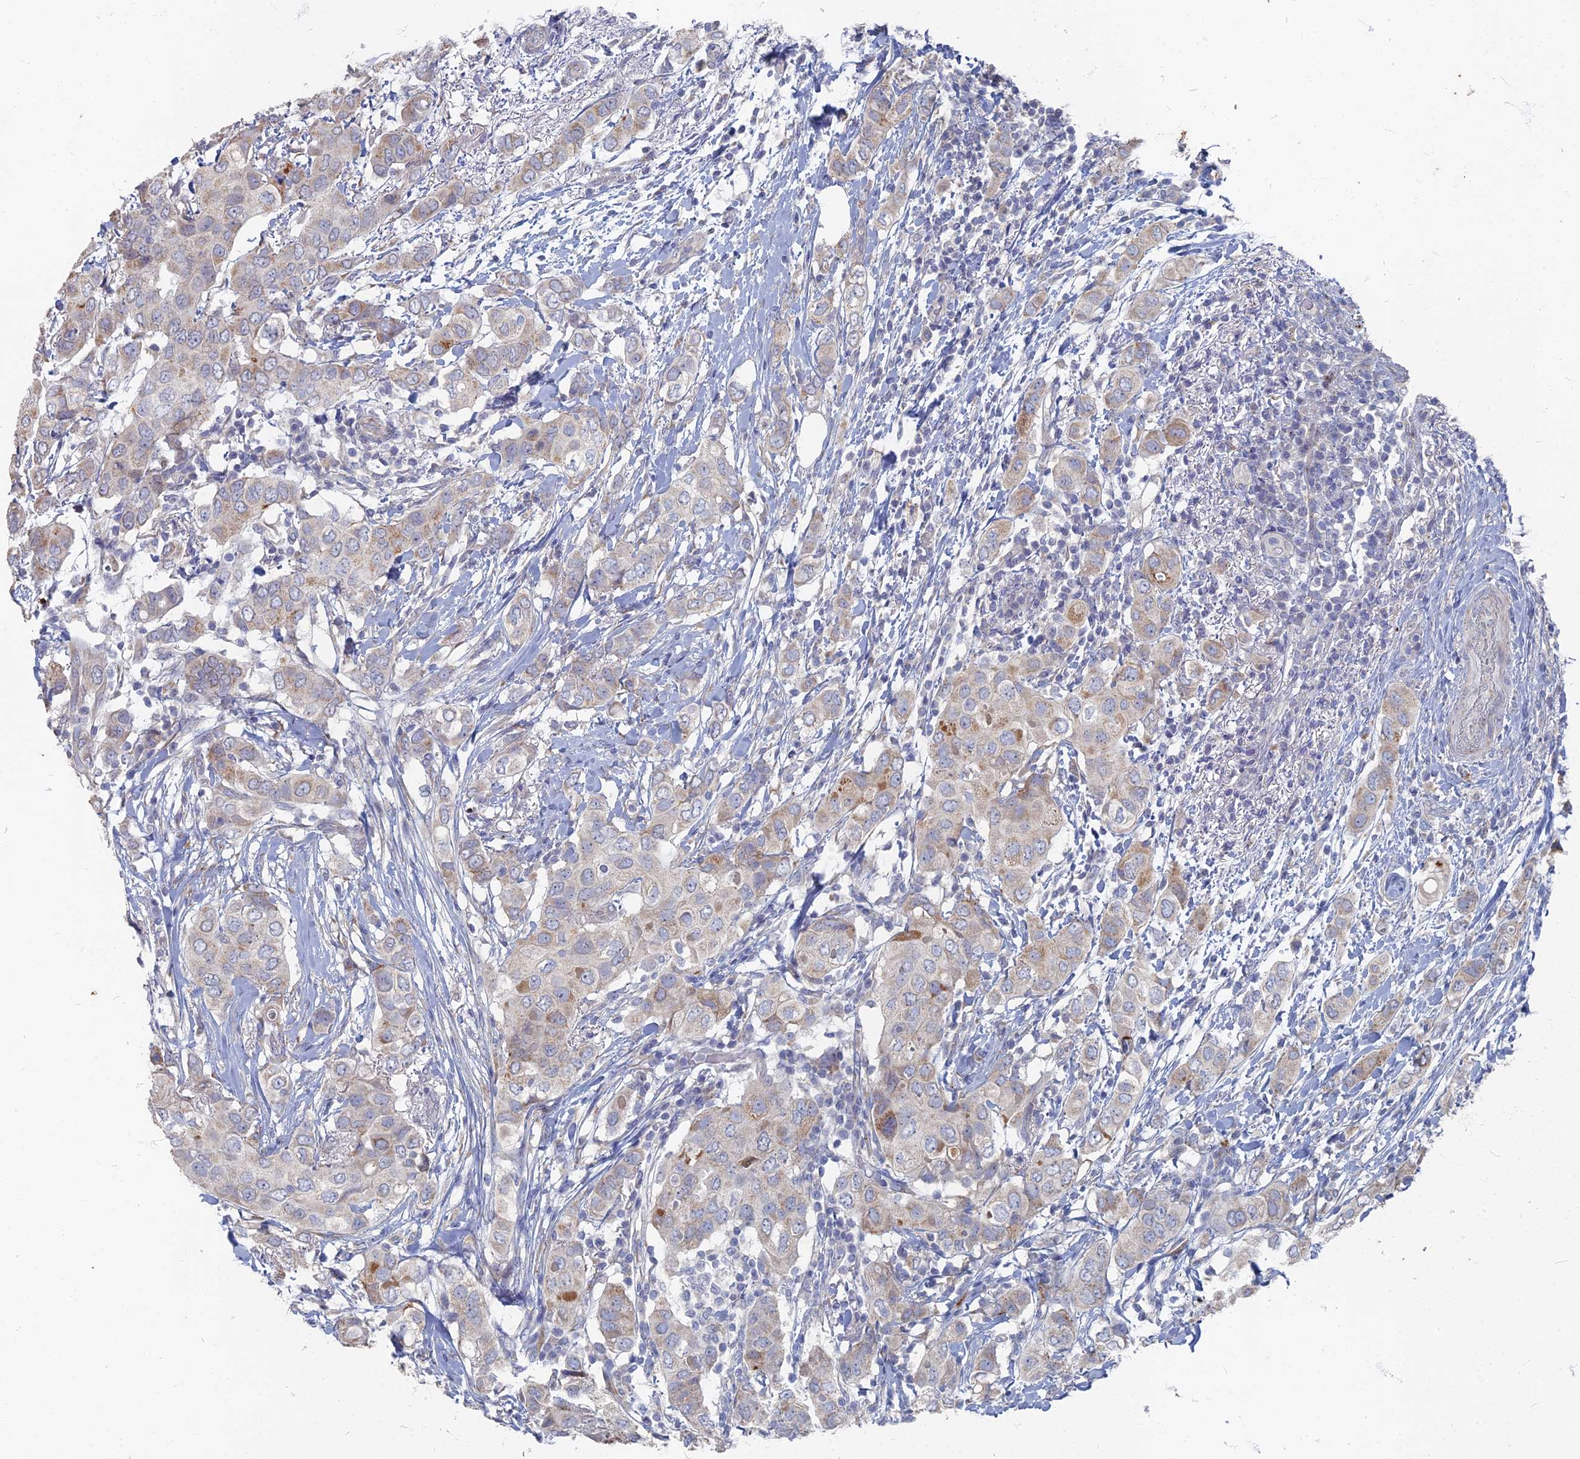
{"staining": {"intensity": "moderate", "quantity": "<25%", "location": "cytoplasmic/membranous"}, "tissue": "breast cancer", "cell_type": "Tumor cells", "image_type": "cancer", "snomed": [{"axis": "morphology", "description": "Lobular carcinoma"}, {"axis": "topography", "description": "Breast"}], "caption": "Protein analysis of breast cancer (lobular carcinoma) tissue demonstrates moderate cytoplasmic/membranous positivity in about <25% of tumor cells. The staining was performed using DAB (3,3'-diaminobenzidine) to visualize the protein expression in brown, while the nuclei were stained in blue with hematoxylin (Magnification: 20x).", "gene": "TMEM128", "patient": {"sex": "female", "age": 51}}